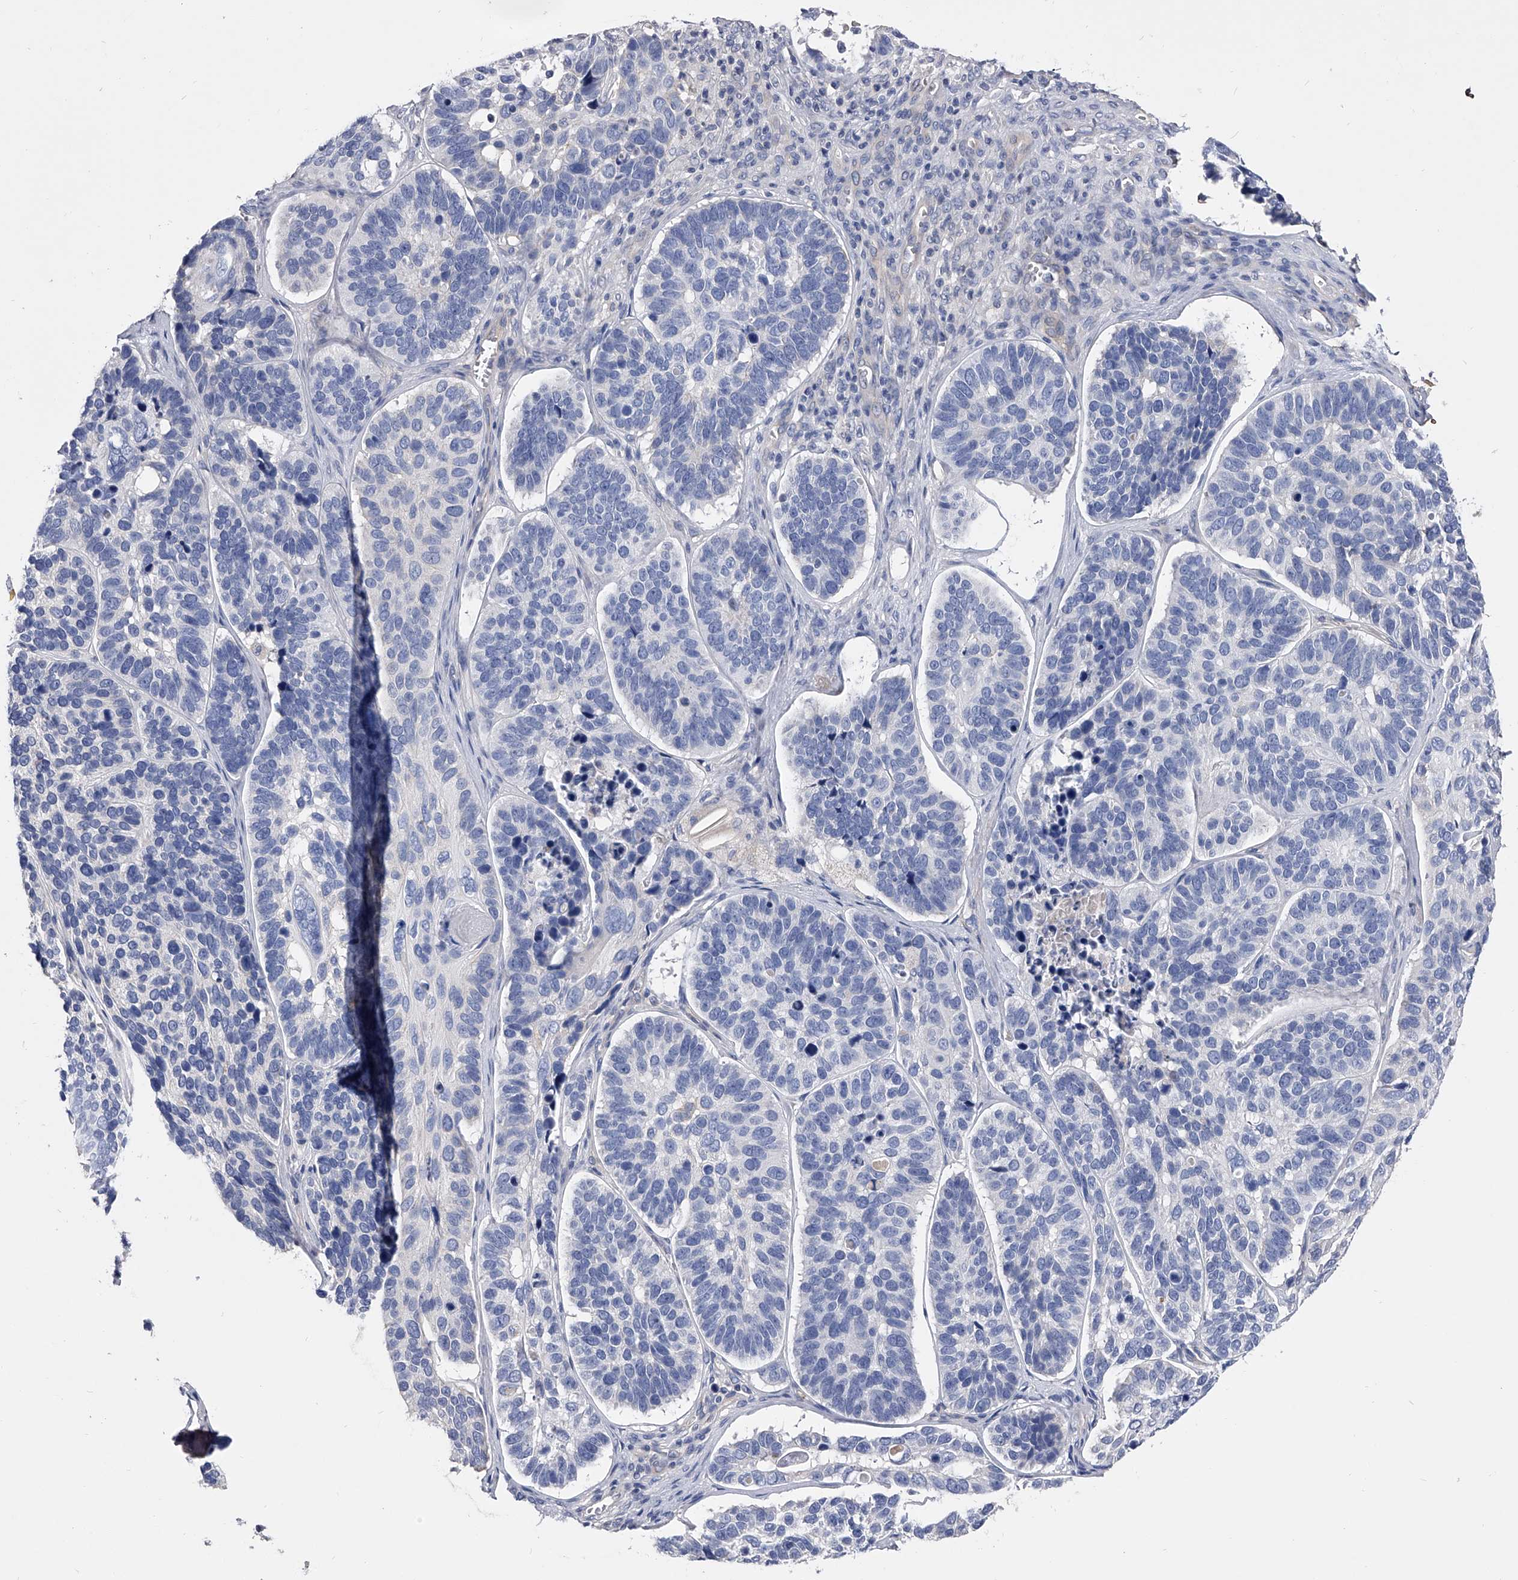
{"staining": {"intensity": "negative", "quantity": "none", "location": "none"}, "tissue": "skin cancer", "cell_type": "Tumor cells", "image_type": "cancer", "snomed": [{"axis": "morphology", "description": "Basal cell carcinoma"}, {"axis": "topography", "description": "Skin"}], "caption": "Immunohistochemistry histopathology image of skin basal cell carcinoma stained for a protein (brown), which shows no expression in tumor cells.", "gene": "EFCAB7", "patient": {"sex": "male", "age": 62}}